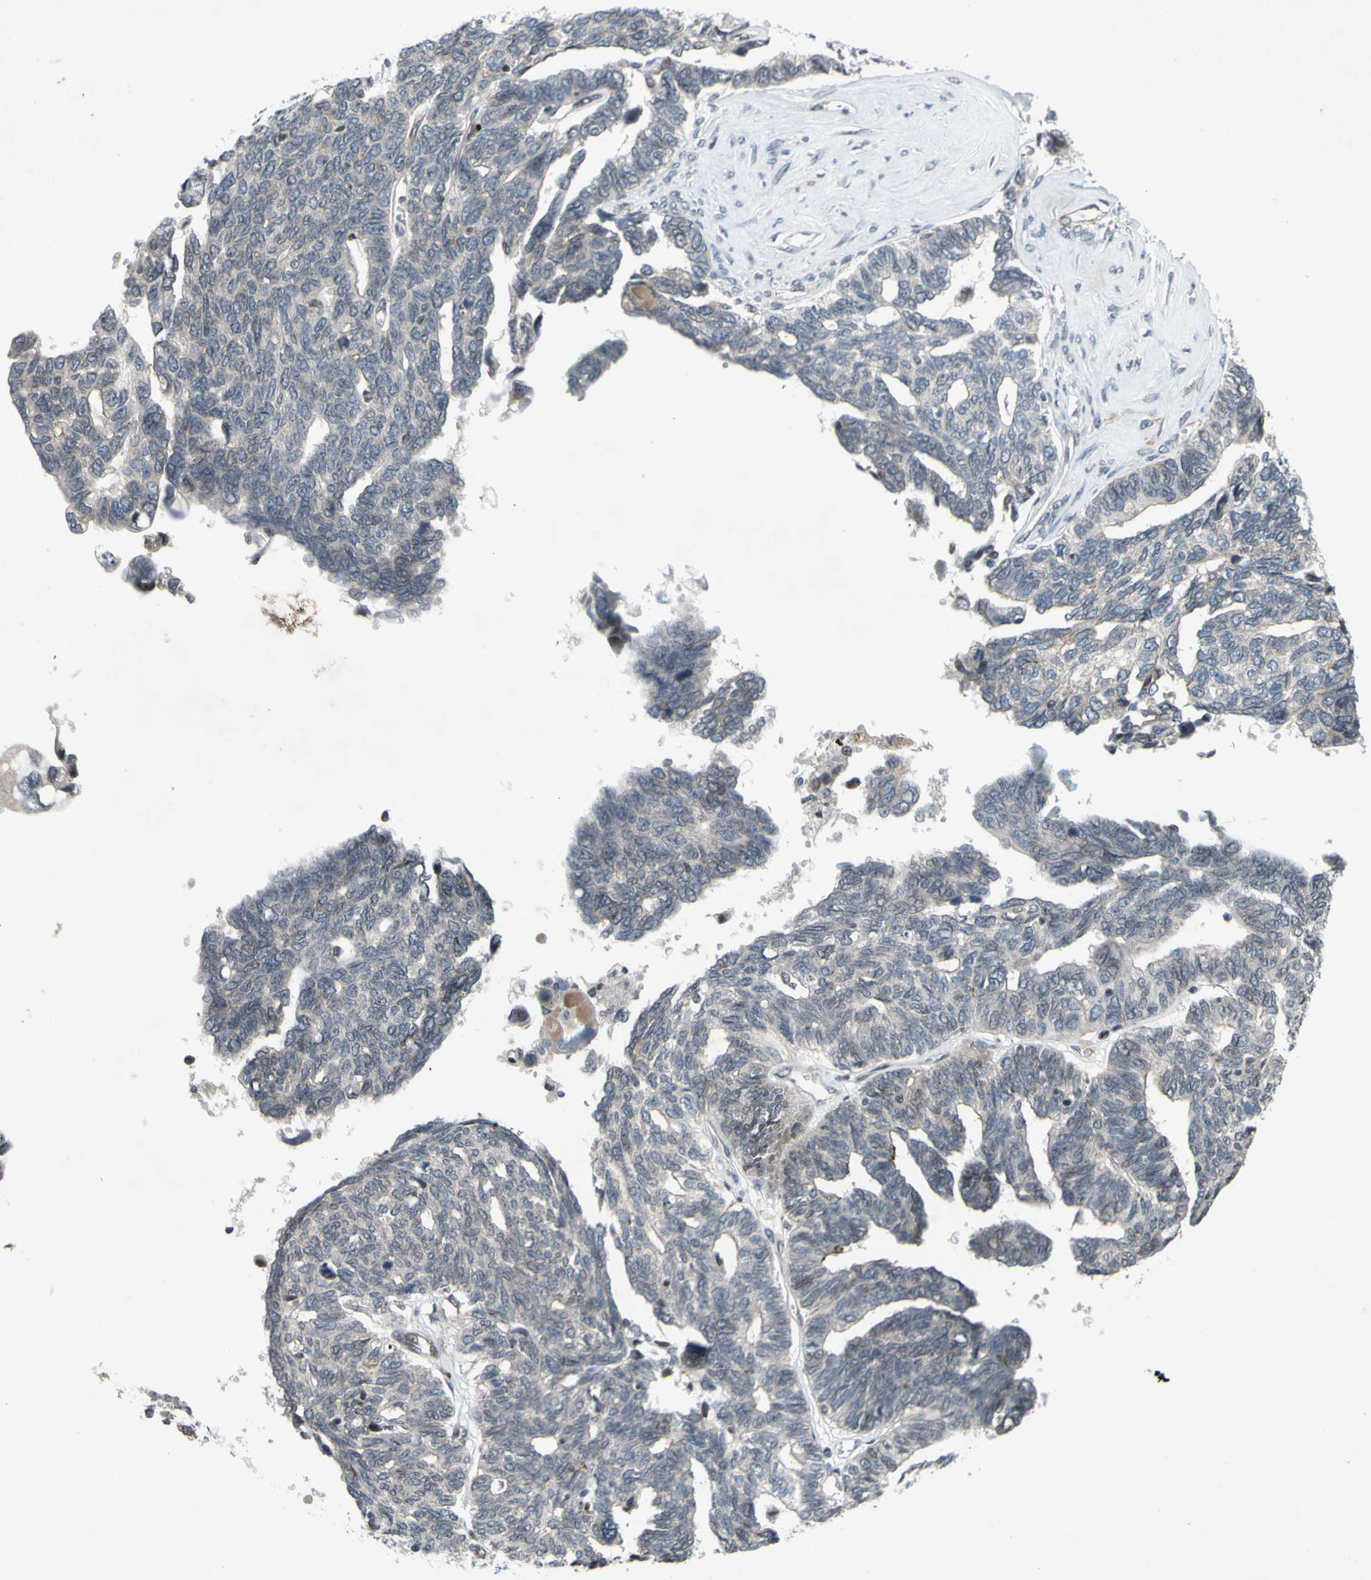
{"staining": {"intensity": "negative", "quantity": "none", "location": "none"}, "tissue": "ovarian cancer", "cell_type": "Tumor cells", "image_type": "cancer", "snomed": [{"axis": "morphology", "description": "Cystadenocarcinoma, serous, NOS"}, {"axis": "topography", "description": "Ovary"}], "caption": "High magnification brightfield microscopy of ovarian serous cystadenocarcinoma stained with DAB (brown) and counterstained with hematoxylin (blue): tumor cells show no significant positivity.", "gene": "XPO1", "patient": {"sex": "female", "age": 79}}